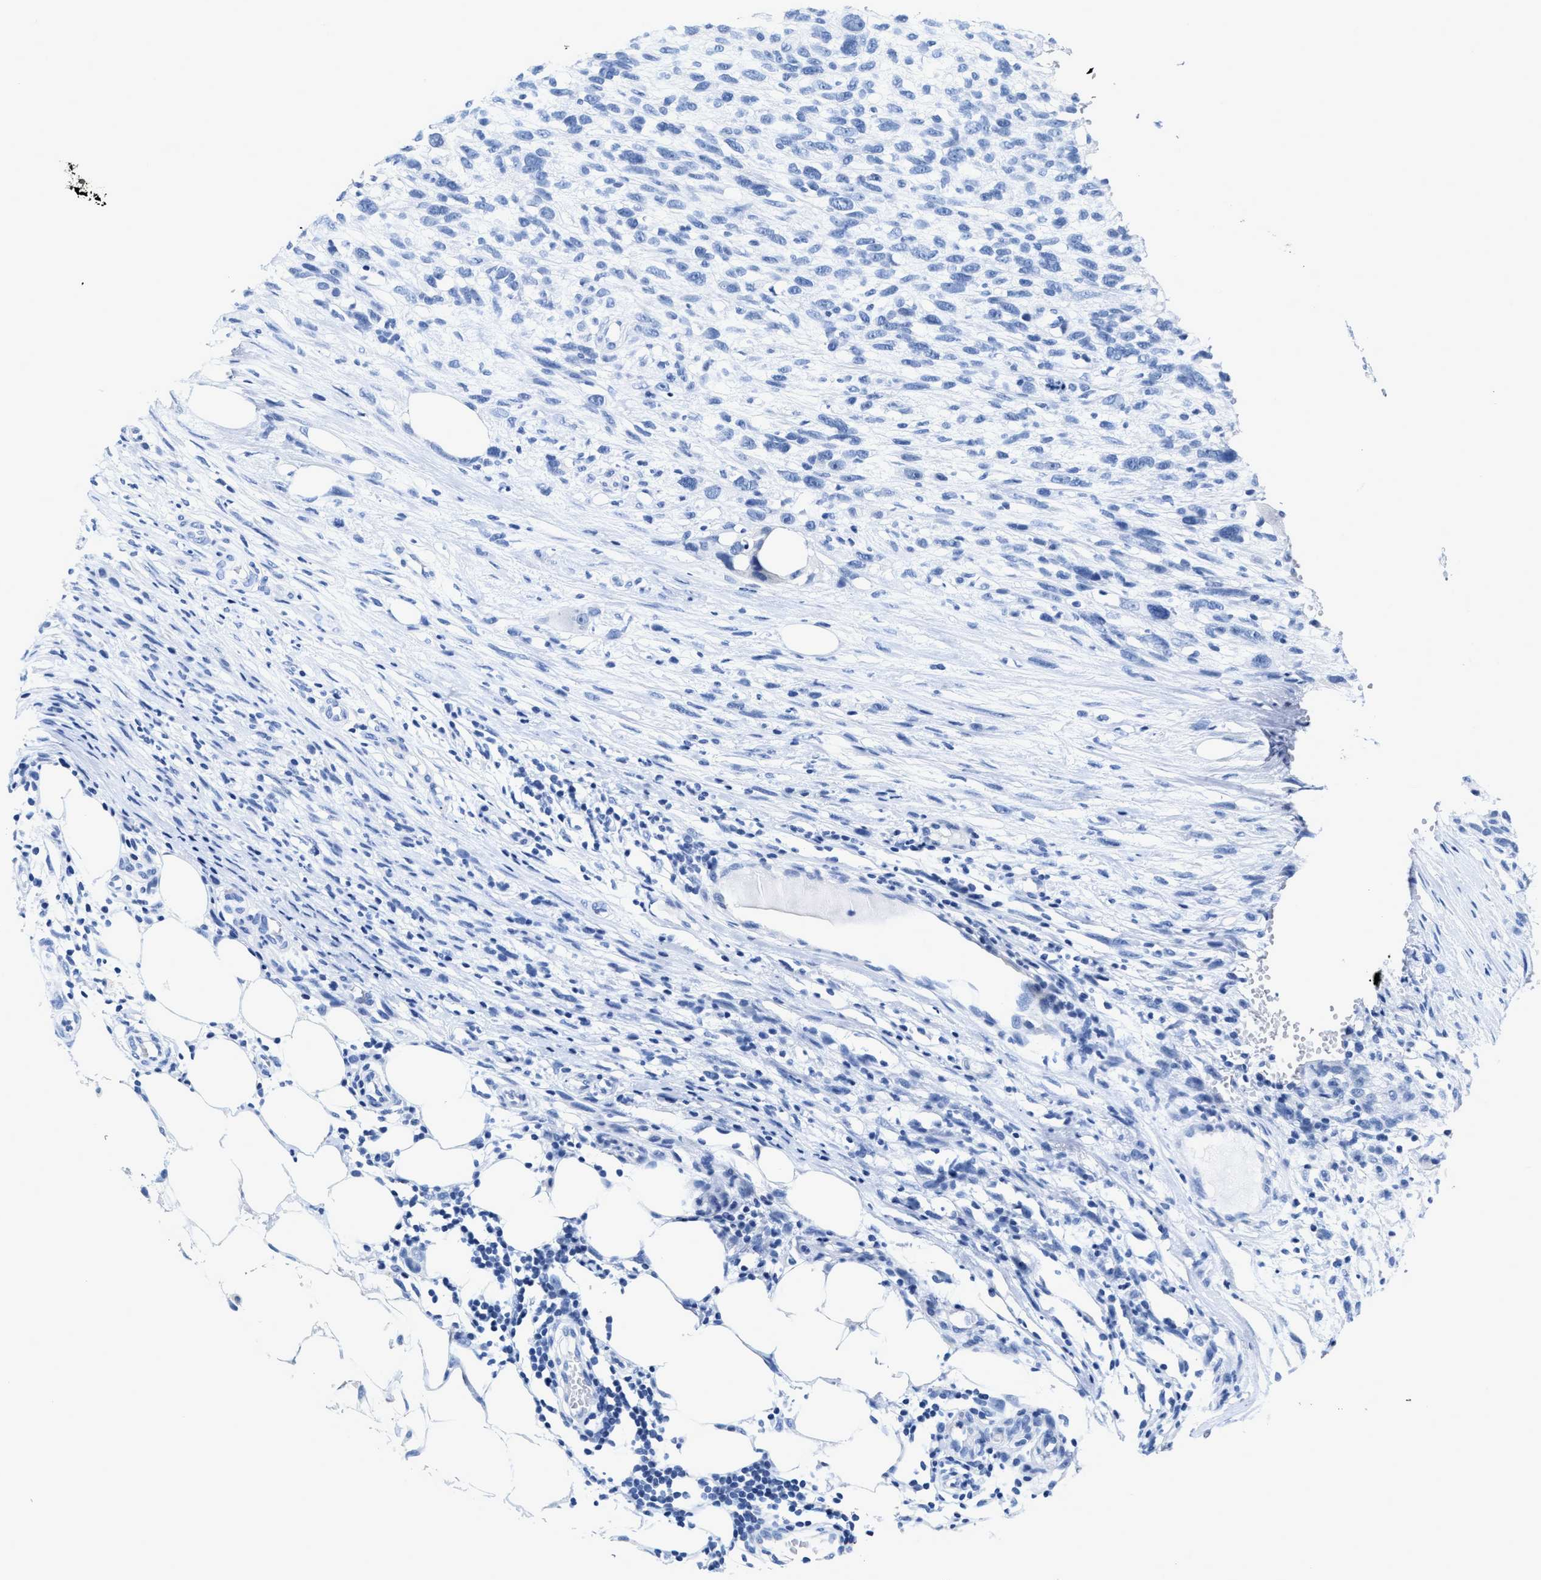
{"staining": {"intensity": "negative", "quantity": "none", "location": "none"}, "tissue": "melanoma", "cell_type": "Tumor cells", "image_type": "cancer", "snomed": [{"axis": "morphology", "description": "Malignant melanoma, NOS"}, {"axis": "topography", "description": "Skin"}], "caption": "Melanoma stained for a protein using immunohistochemistry (IHC) exhibits no expression tumor cells.", "gene": "CEACAM5", "patient": {"sex": "female", "age": 55}}